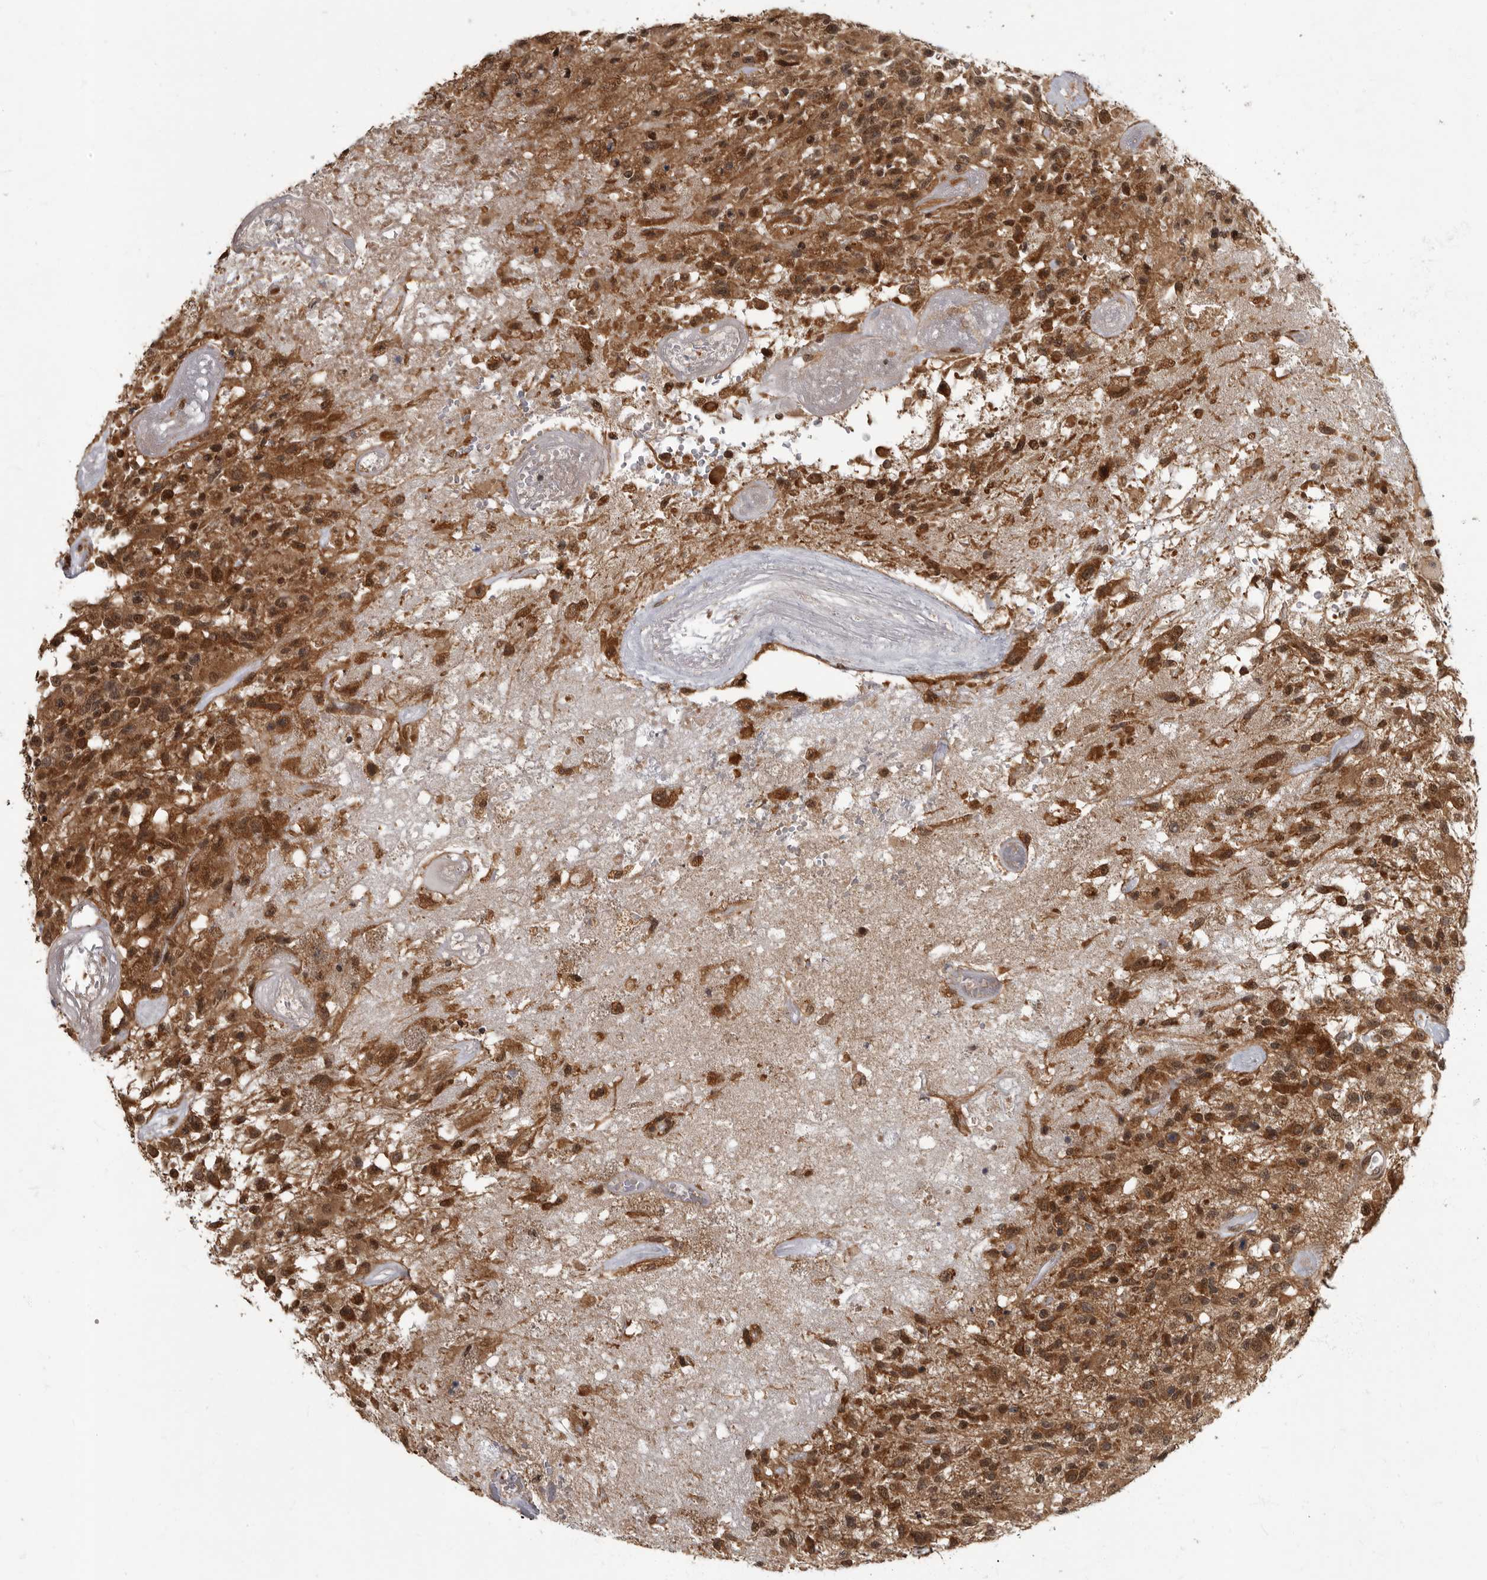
{"staining": {"intensity": "moderate", "quantity": ">75%", "location": "cytoplasmic/membranous,nuclear"}, "tissue": "glioma", "cell_type": "Tumor cells", "image_type": "cancer", "snomed": [{"axis": "morphology", "description": "Glioma, malignant, High grade"}, {"axis": "morphology", "description": "Glioblastoma, NOS"}, {"axis": "topography", "description": "Brain"}], "caption": "Immunohistochemistry of human glioblastoma reveals medium levels of moderate cytoplasmic/membranous and nuclear expression in about >75% of tumor cells.", "gene": "VPS50", "patient": {"sex": "male", "age": 60}}